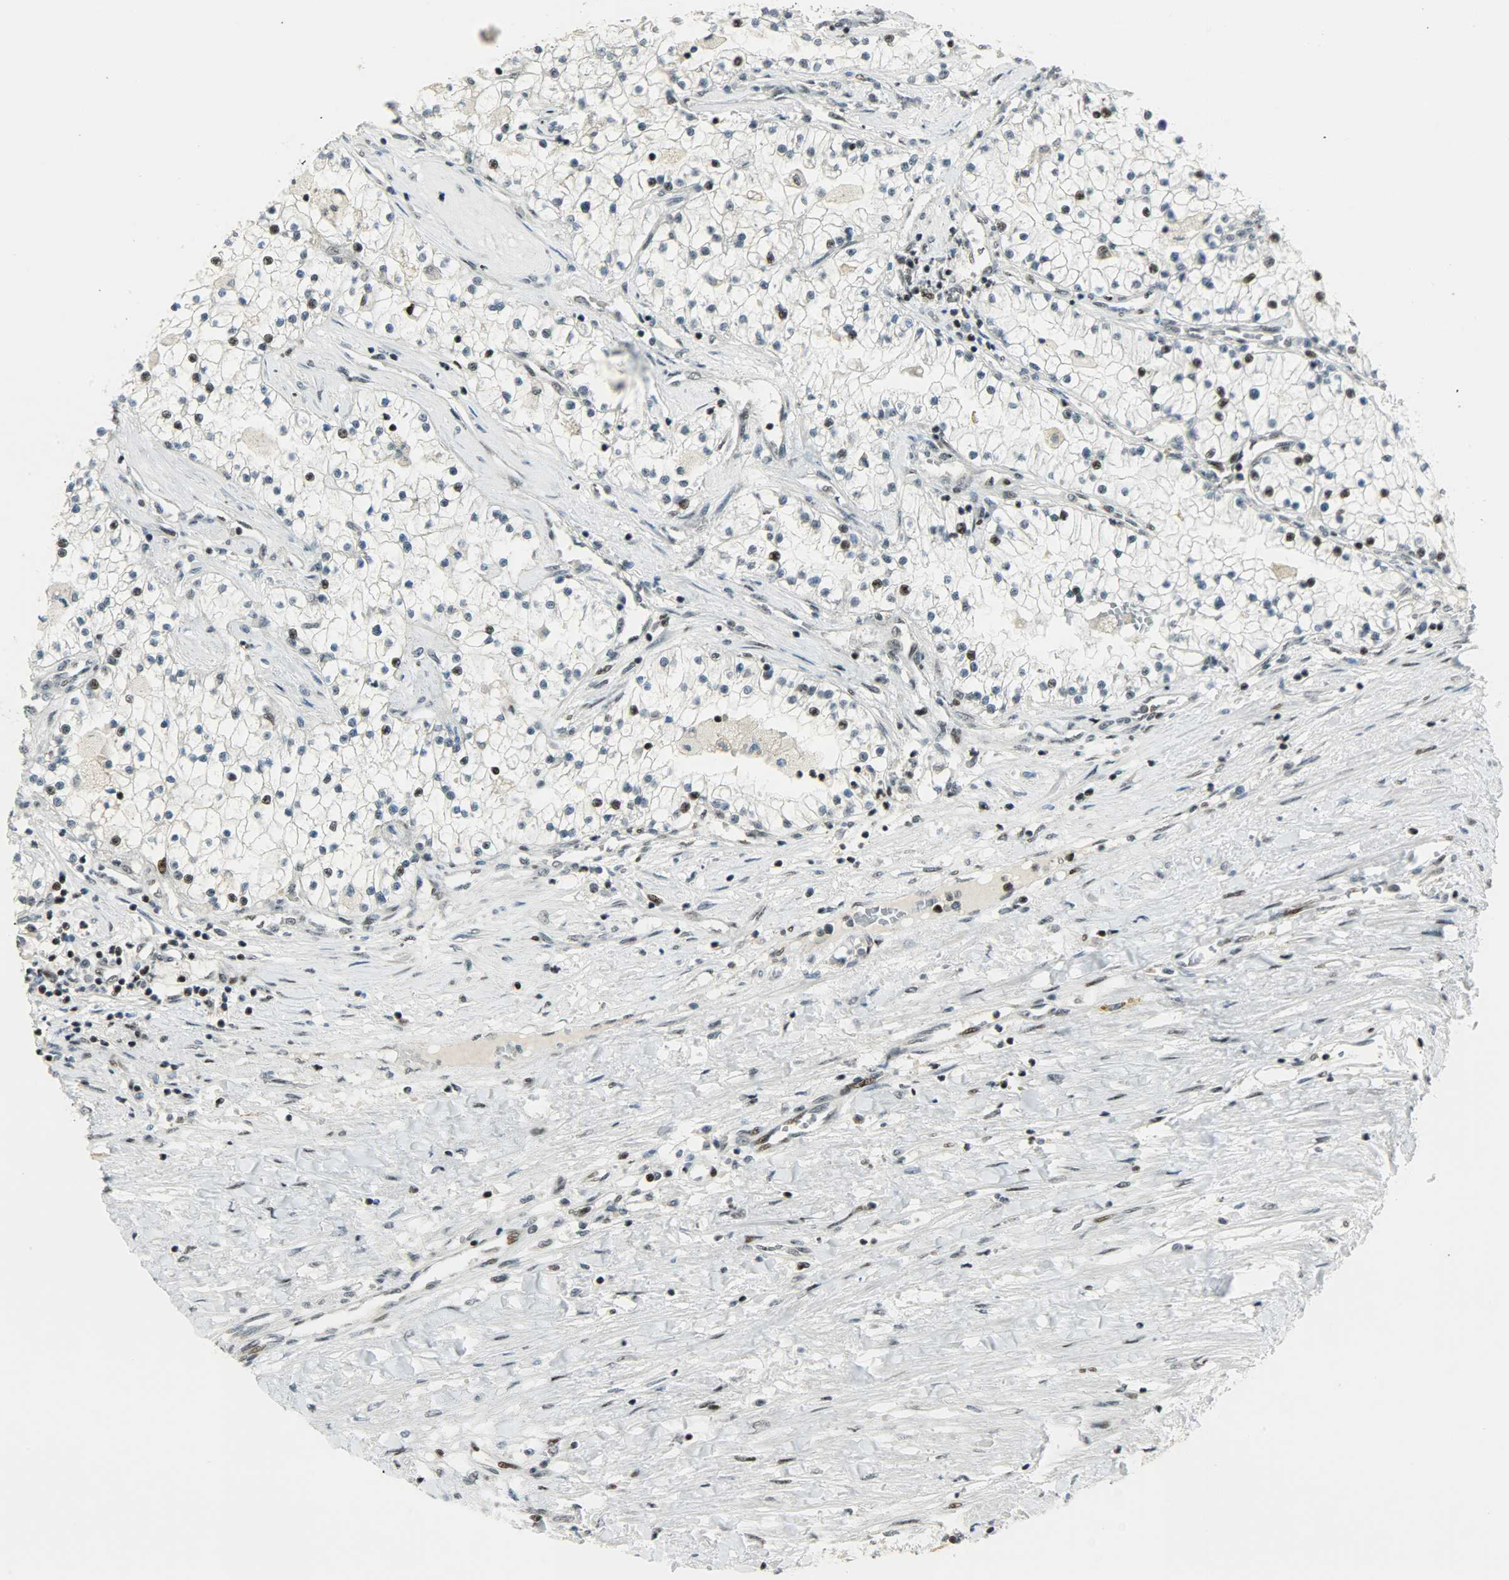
{"staining": {"intensity": "weak", "quantity": "<25%", "location": "nuclear"}, "tissue": "renal cancer", "cell_type": "Tumor cells", "image_type": "cancer", "snomed": [{"axis": "morphology", "description": "Adenocarcinoma, NOS"}, {"axis": "topography", "description": "Kidney"}], "caption": "This is an IHC image of adenocarcinoma (renal). There is no expression in tumor cells.", "gene": "IL15", "patient": {"sex": "male", "age": 68}}